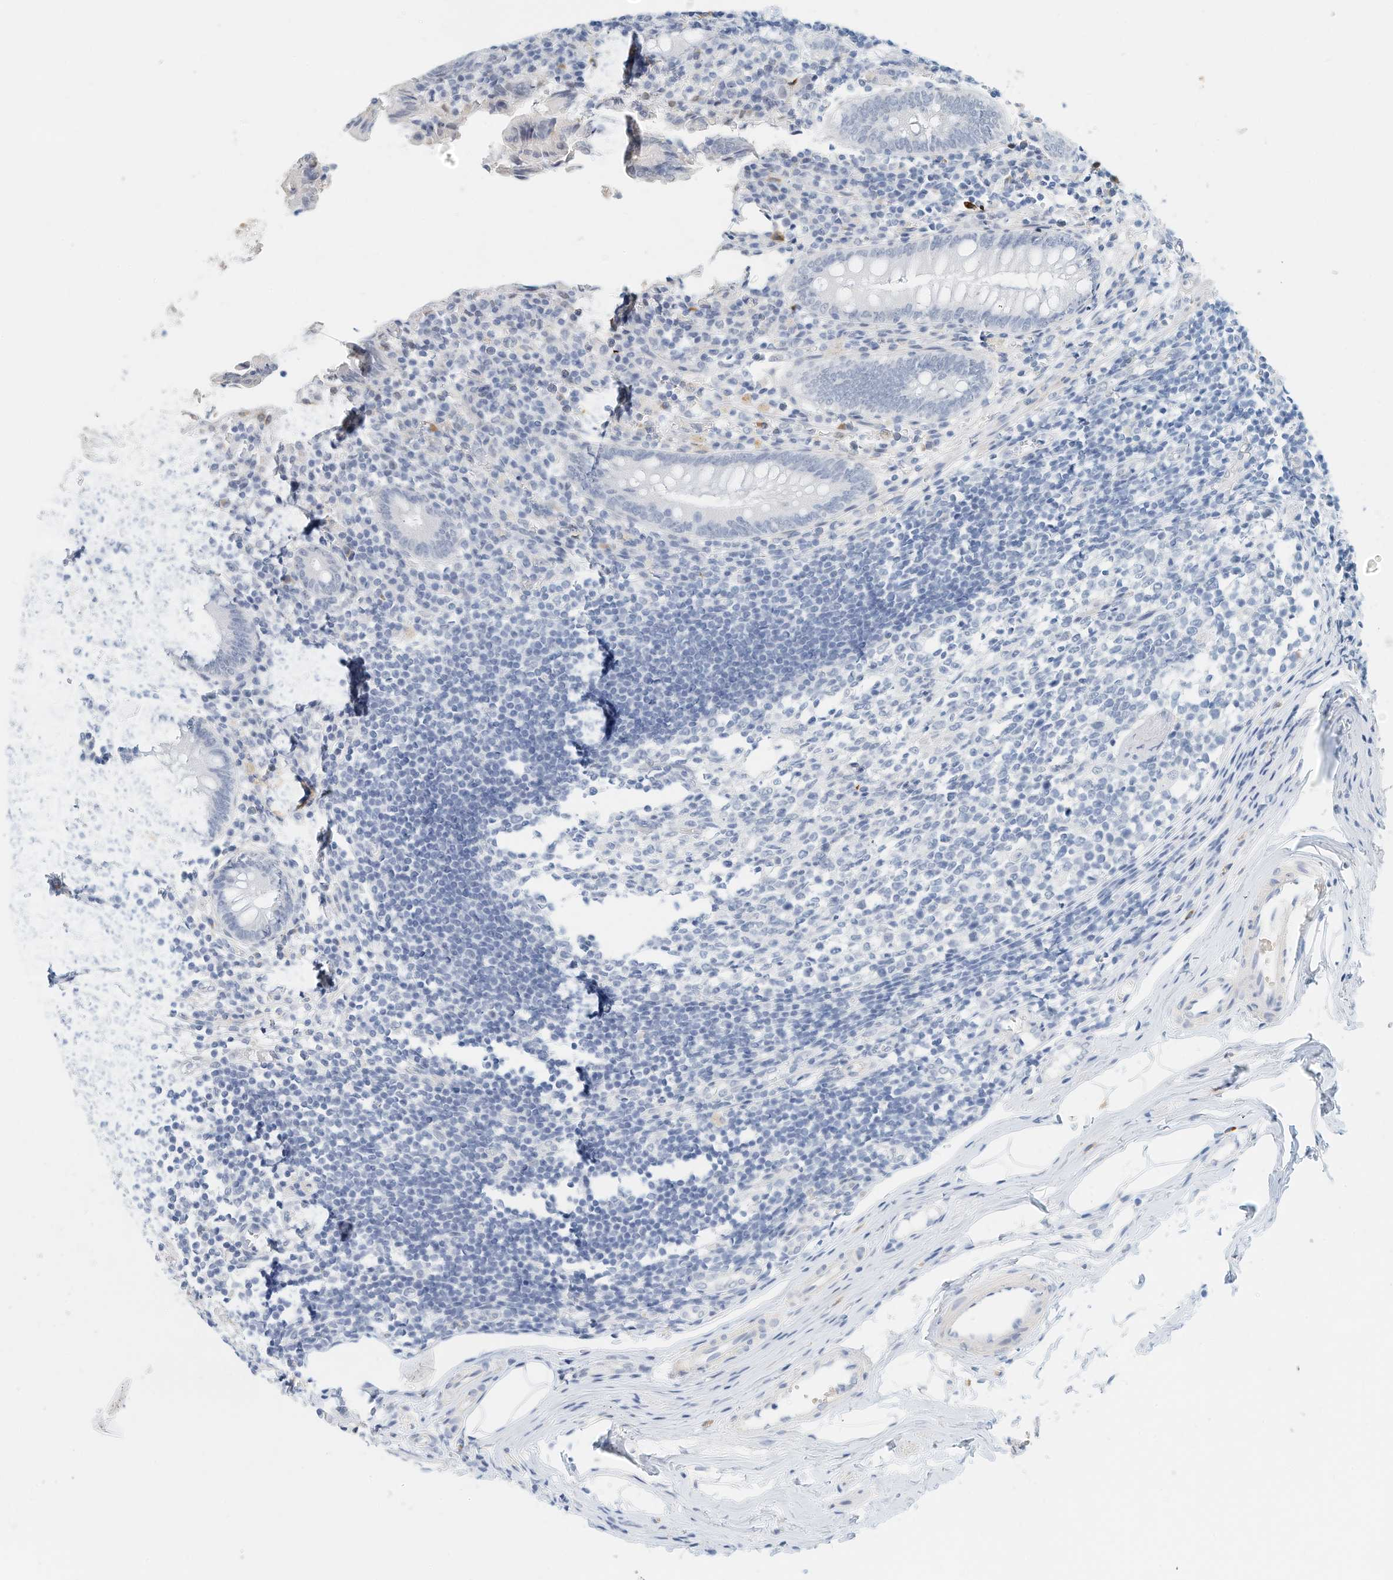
{"staining": {"intensity": "negative", "quantity": "none", "location": "none"}, "tissue": "appendix", "cell_type": "Glandular cells", "image_type": "normal", "snomed": [{"axis": "morphology", "description": "Normal tissue, NOS"}, {"axis": "topography", "description": "Appendix"}], "caption": "IHC histopathology image of normal appendix: human appendix stained with DAB displays no significant protein staining in glandular cells. (Stains: DAB immunohistochemistry with hematoxylin counter stain, Microscopy: brightfield microscopy at high magnification).", "gene": "ARHGAP28", "patient": {"sex": "female", "age": 17}}